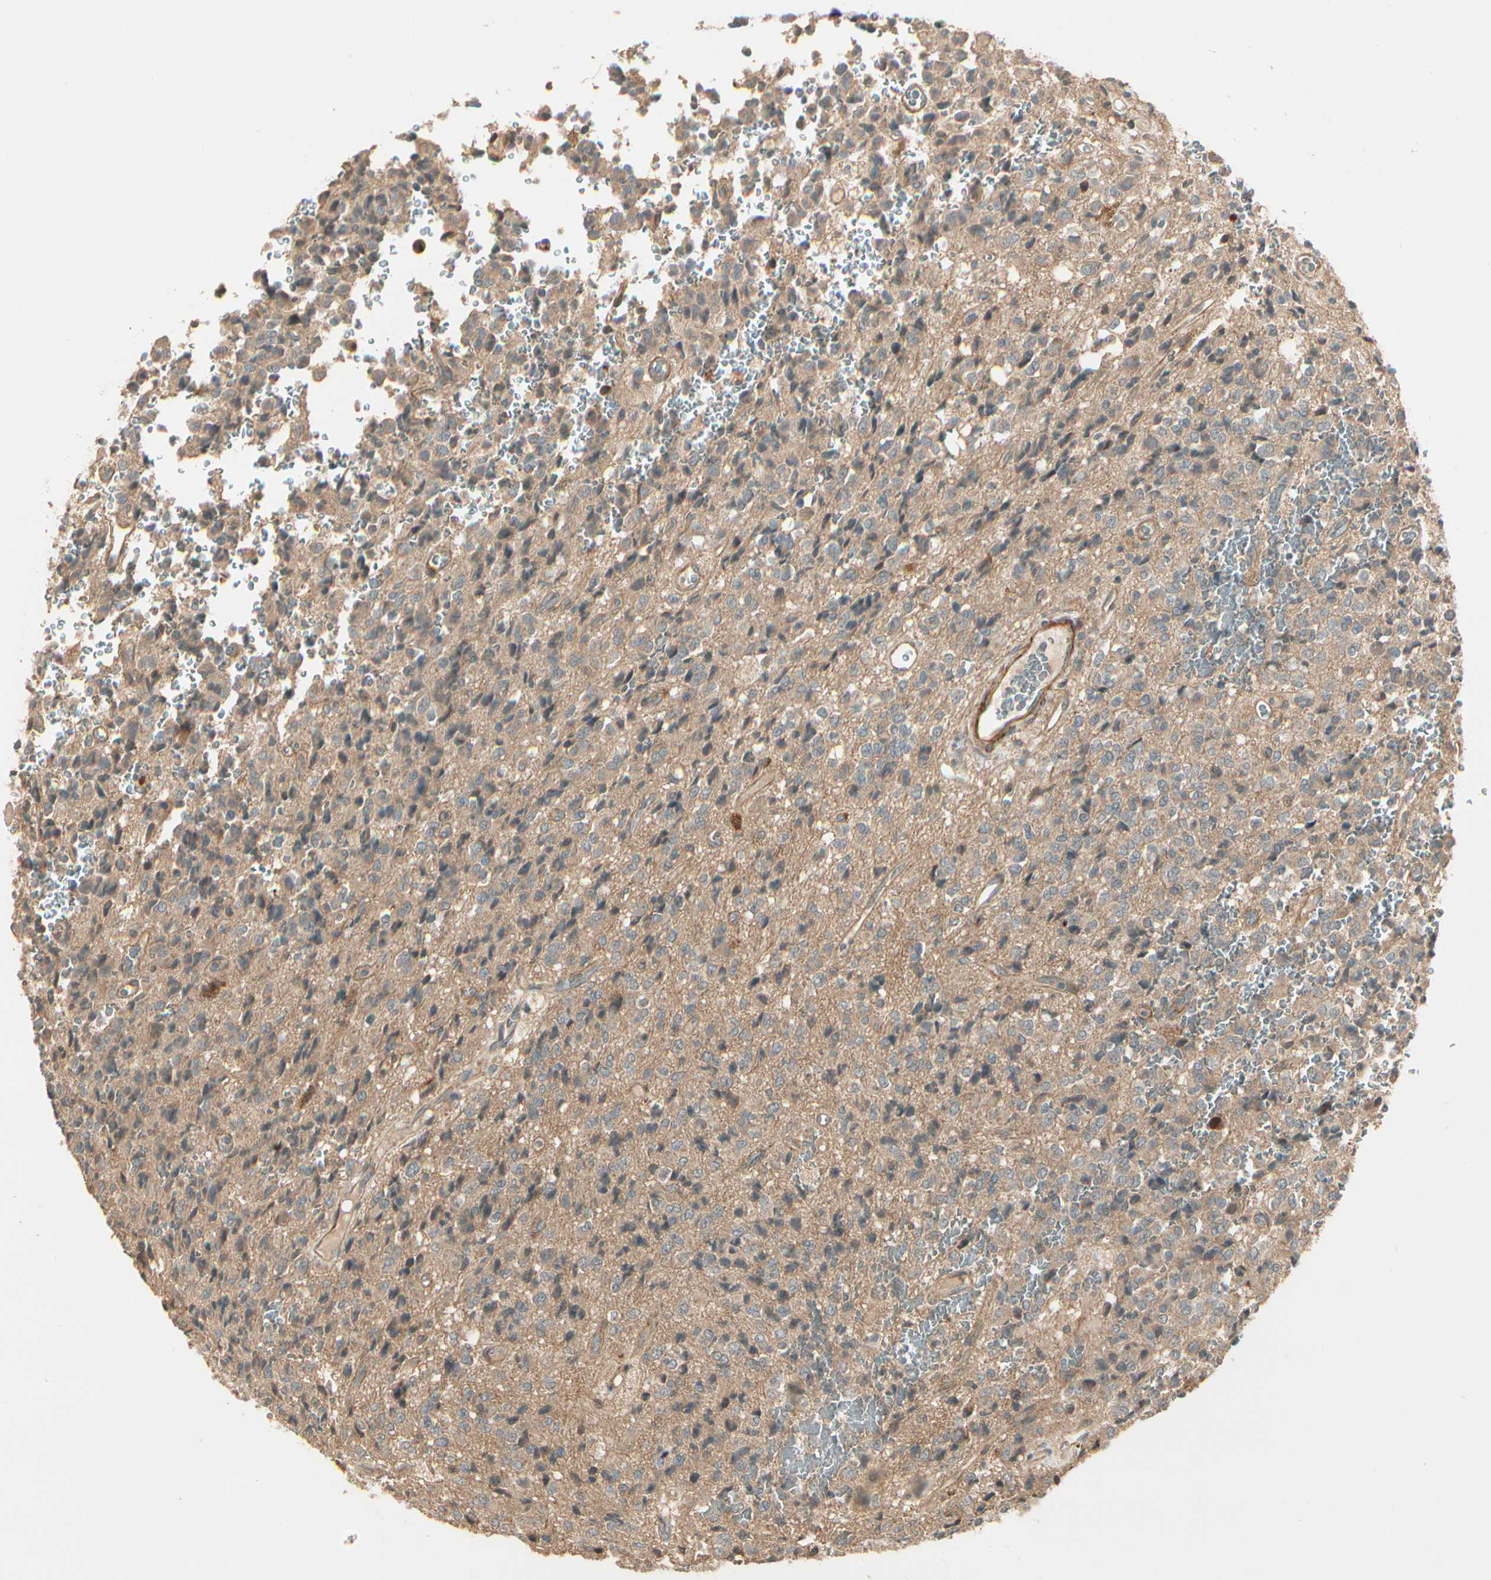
{"staining": {"intensity": "negative", "quantity": "none", "location": "none"}, "tissue": "glioma", "cell_type": "Tumor cells", "image_type": "cancer", "snomed": [{"axis": "morphology", "description": "Glioma, malignant, High grade"}, {"axis": "topography", "description": "pancreas cauda"}], "caption": "Immunohistochemistry (IHC) photomicrograph of neoplastic tissue: malignant high-grade glioma stained with DAB (3,3'-diaminobenzidine) exhibits no significant protein expression in tumor cells.", "gene": "ACVR1", "patient": {"sex": "male", "age": 60}}